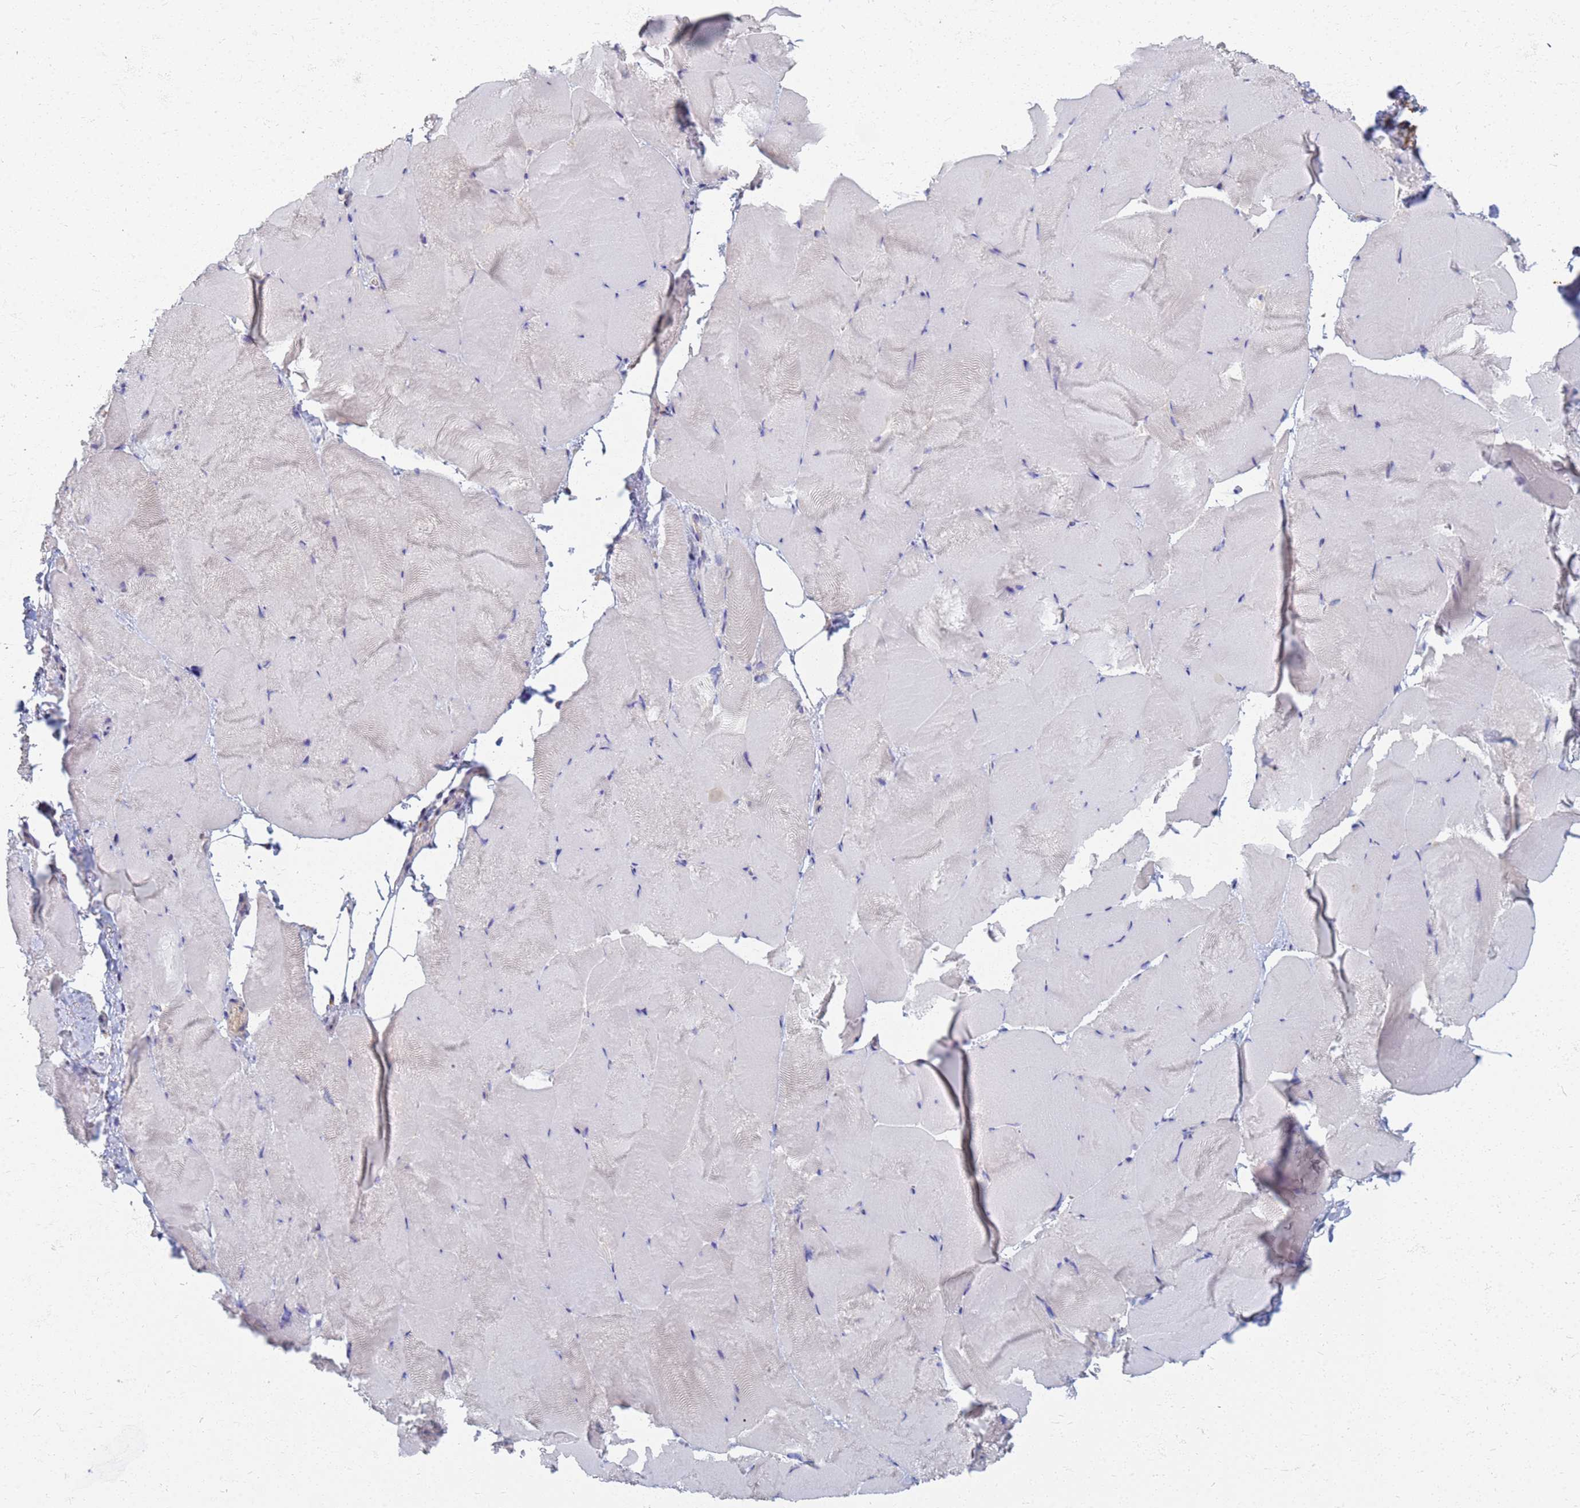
{"staining": {"intensity": "negative", "quantity": "none", "location": "none"}, "tissue": "skeletal muscle", "cell_type": "Myocytes", "image_type": "normal", "snomed": [{"axis": "morphology", "description": "Normal tissue, NOS"}, {"axis": "topography", "description": "Skeletal muscle"}], "caption": "The image demonstrates no staining of myocytes in normal skeletal muscle. (DAB (3,3'-diaminobenzidine) immunohistochemistry, high magnification).", "gene": "ATP6V1E1", "patient": {"sex": "female", "age": 64}}